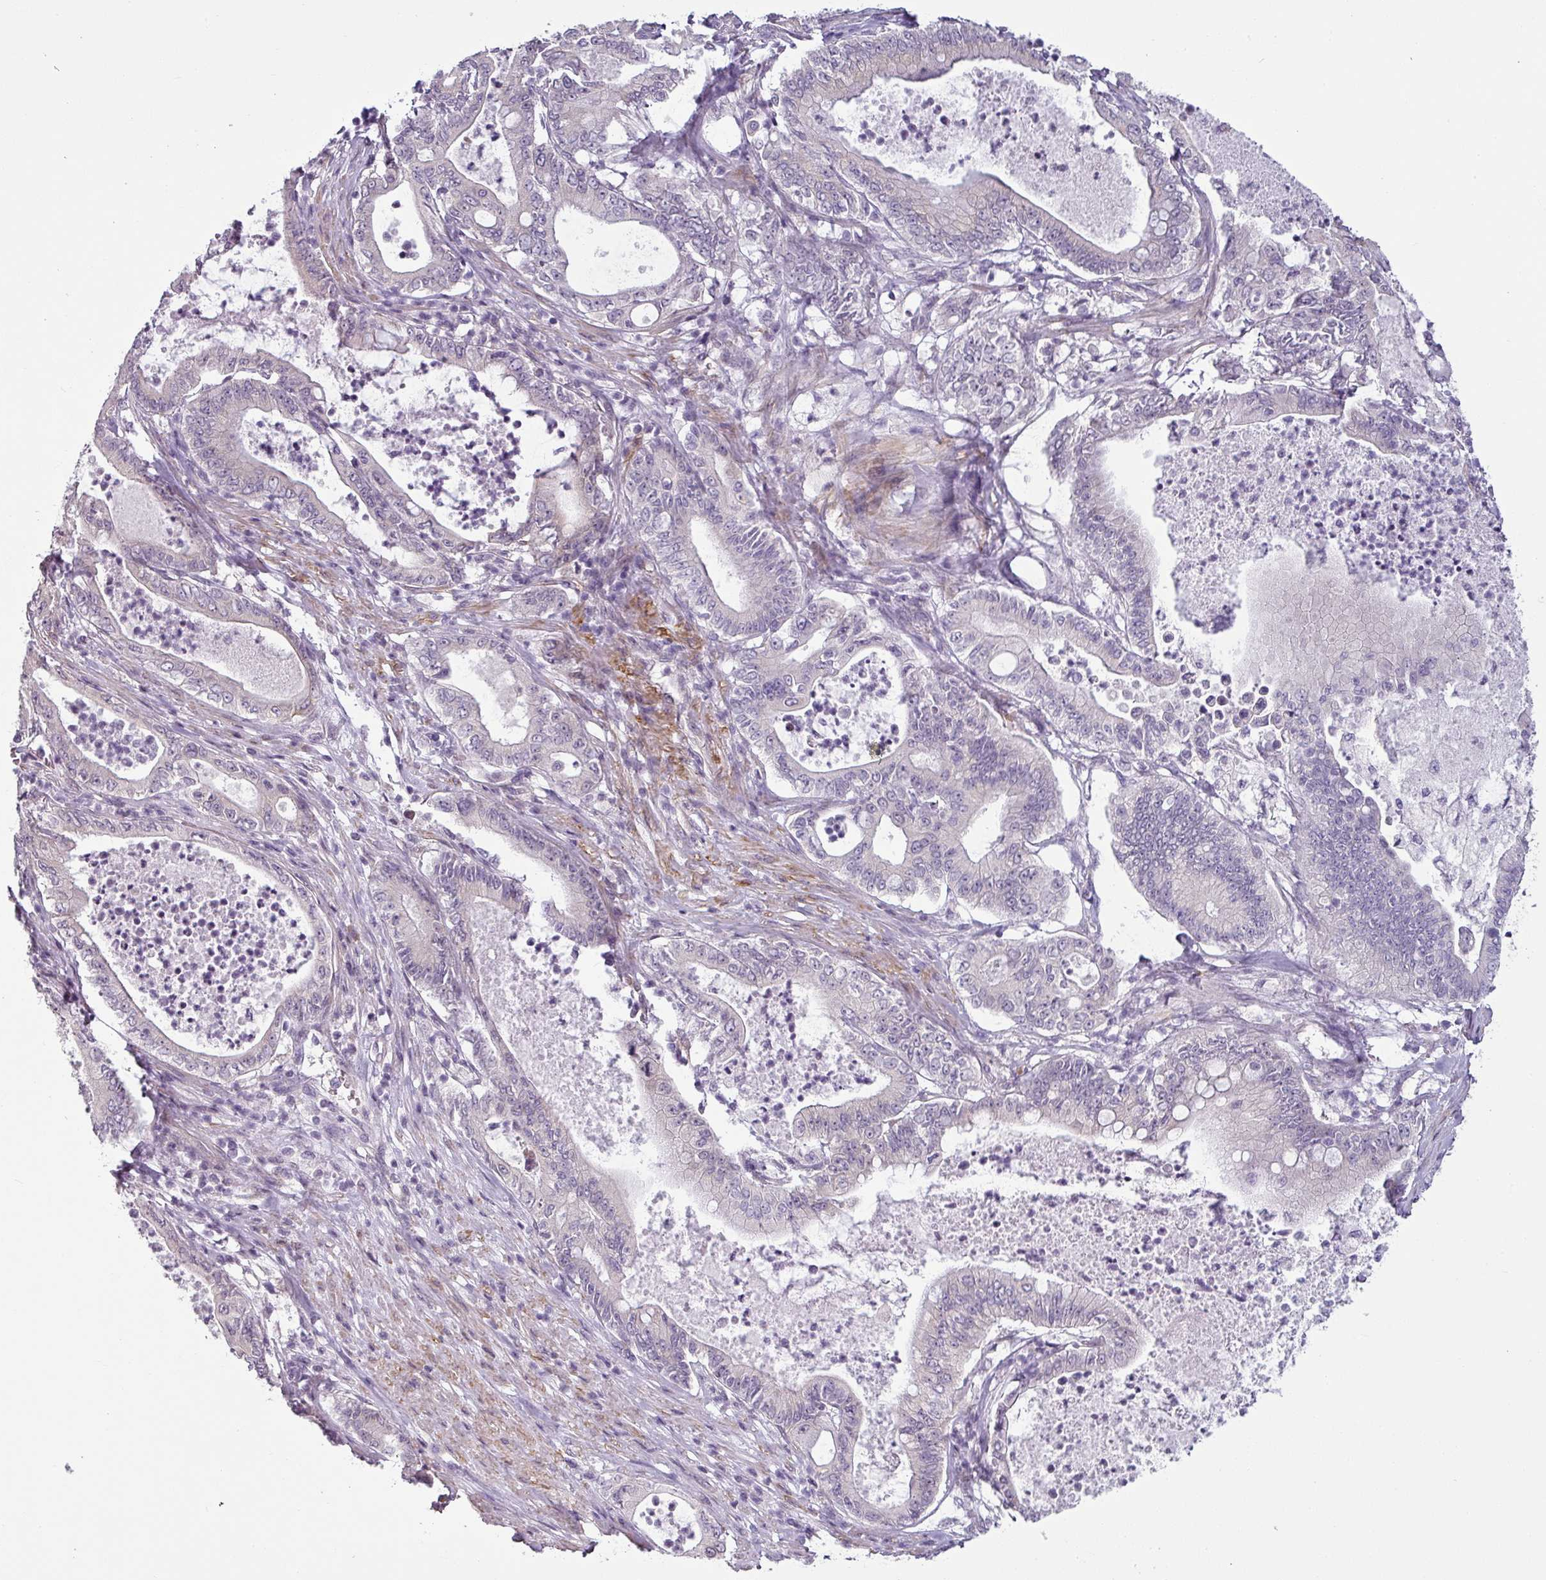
{"staining": {"intensity": "negative", "quantity": "none", "location": "none"}, "tissue": "pancreatic cancer", "cell_type": "Tumor cells", "image_type": "cancer", "snomed": [{"axis": "morphology", "description": "Adenocarcinoma, NOS"}, {"axis": "topography", "description": "Pancreas"}], "caption": "This is an IHC image of human pancreatic cancer. There is no positivity in tumor cells.", "gene": "OR52D1", "patient": {"sex": "male", "age": 71}}